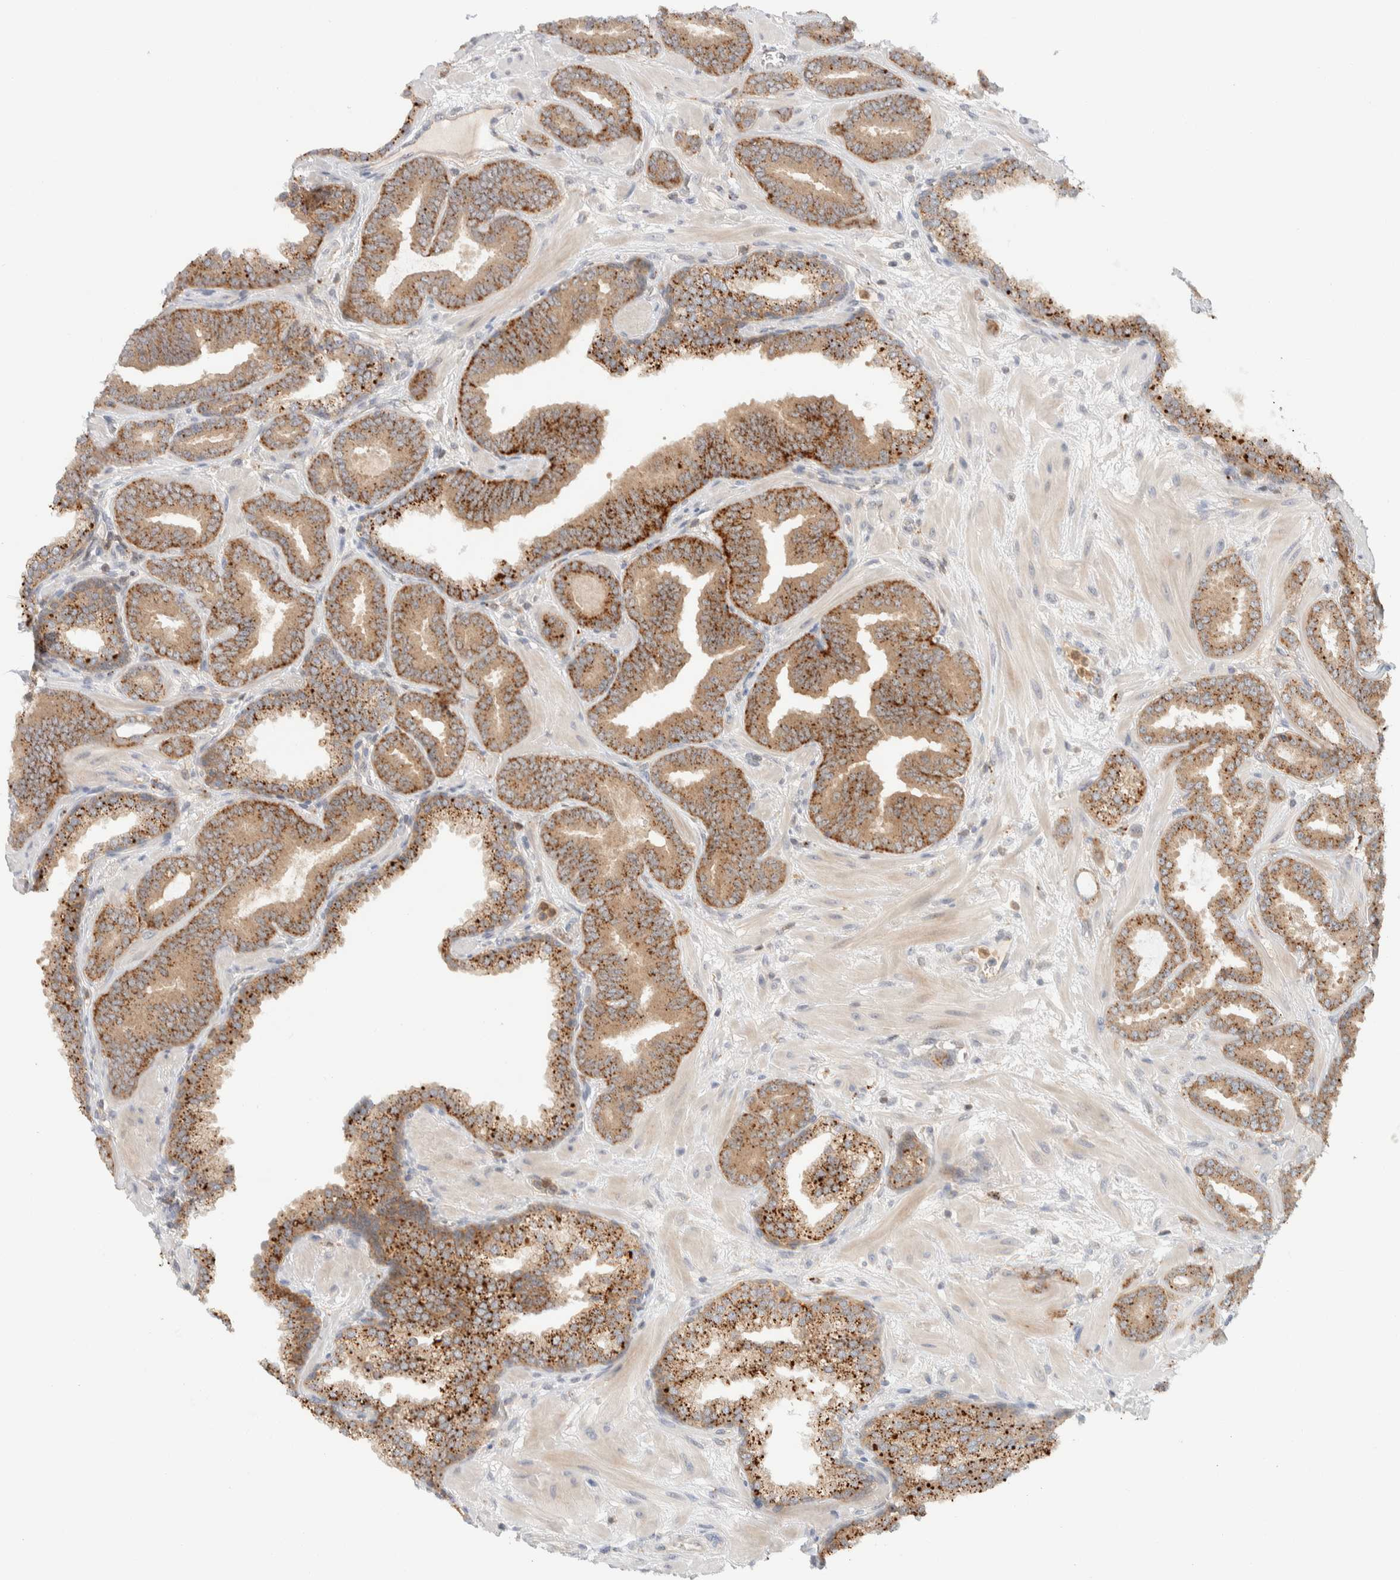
{"staining": {"intensity": "strong", "quantity": ">75%", "location": "cytoplasmic/membranous"}, "tissue": "prostate cancer", "cell_type": "Tumor cells", "image_type": "cancer", "snomed": [{"axis": "morphology", "description": "Adenocarcinoma, Low grade"}, {"axis": "topography", "description": "Prostate"}], "caption": "Human prostate low-grade adenocarcinoma stained with a protein marker exhibits strong staining in tumor cells.", "gene": "GCLM", "patient": {"sex": "male", "age": 62}}